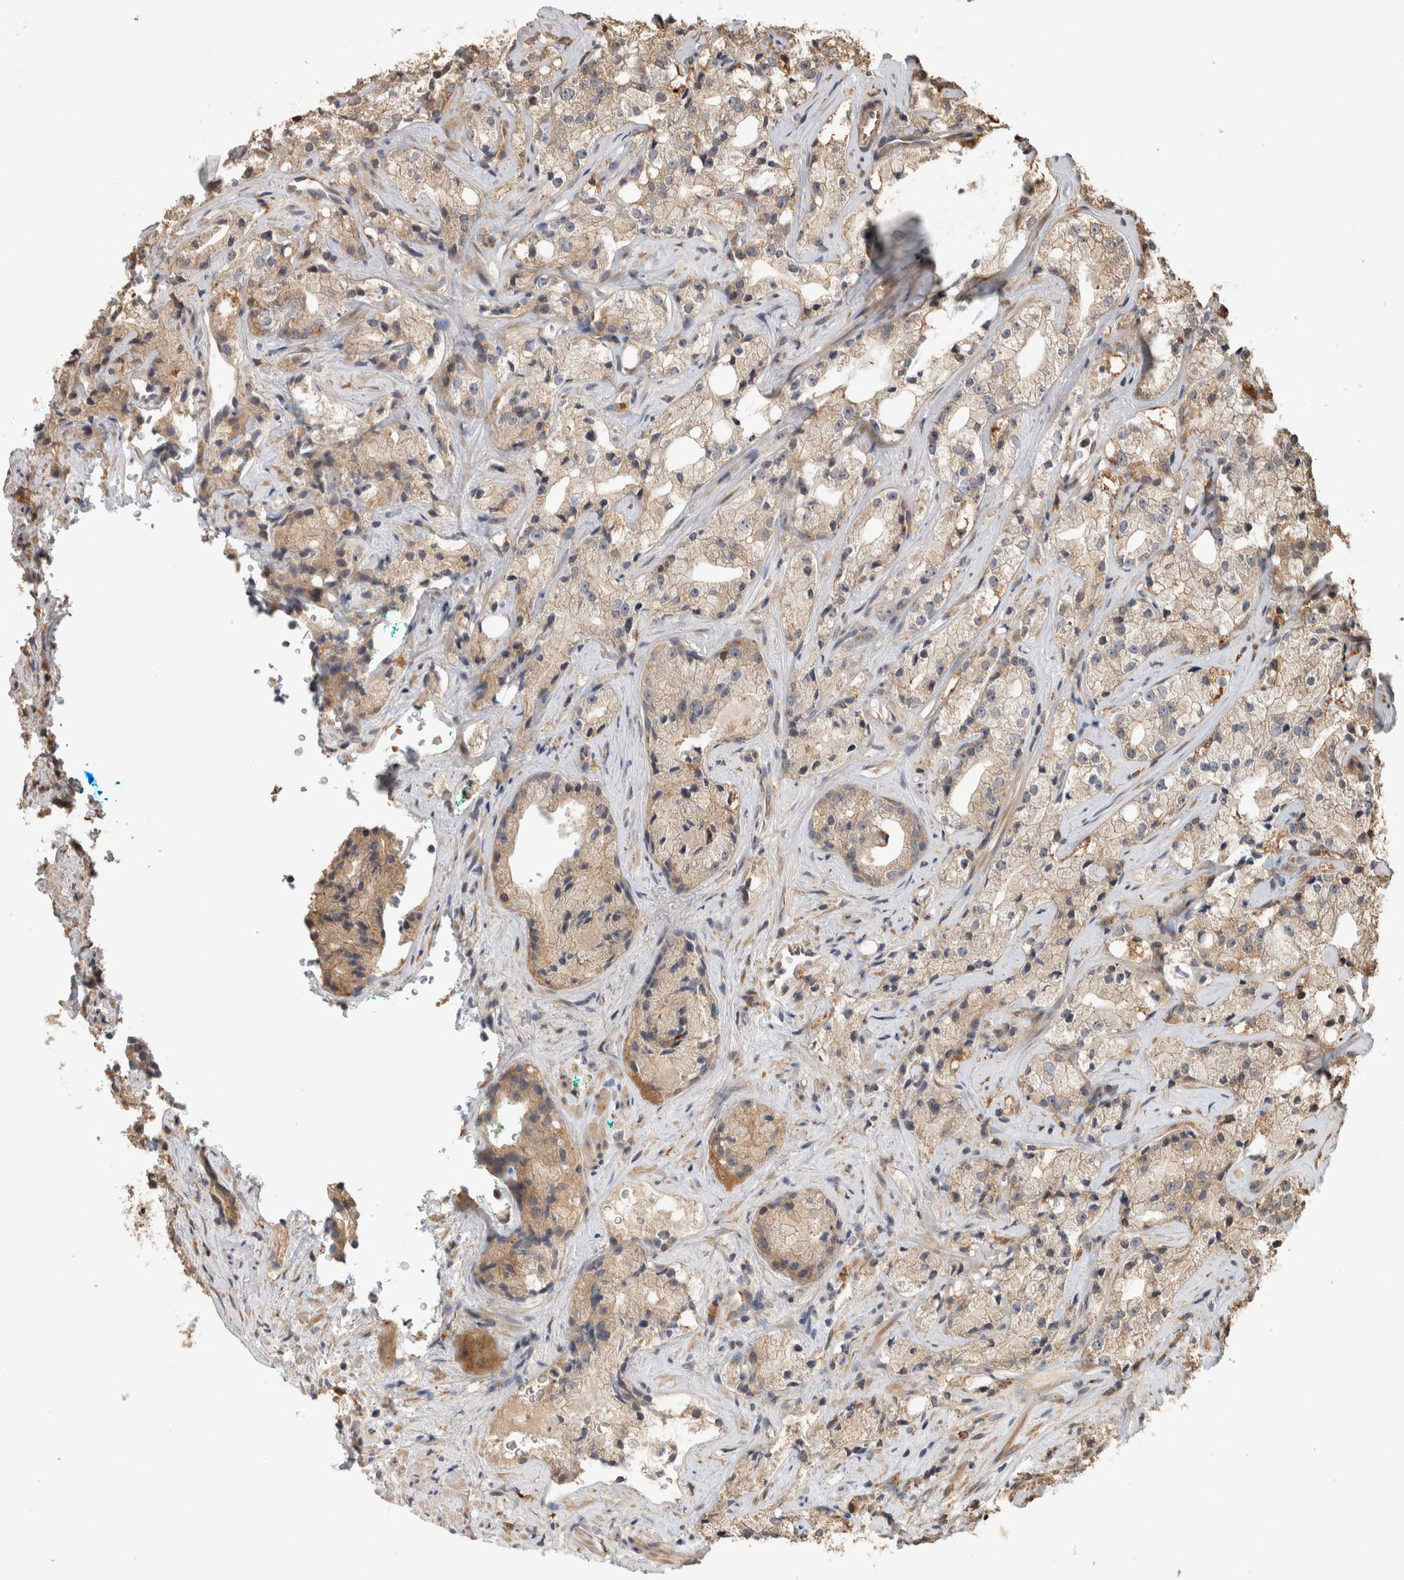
{"staining": {"intensity": "weak", "quantity": ">75%", "location": "cytoplasmic/membranous"}, "tissue": "prostate cancer", "cell_type": "Tumor cells", "image_type": "cancer", "snomed": [{"axis": "morphology", "description": "Adenocarcinoma, High grade"}, {"axis": "topography", "description": "Prostate"}], "caption": "Prostate cancer tissue shows weak cytoplasmic/membranous expression in approximately >75% of tumor cells (DAB (3,3'-diaminobenzidine) IHC with brightfield microscopy, high magnification).", "gene": "CLIP1", "patient": {"sex": "male", "age": 64}}